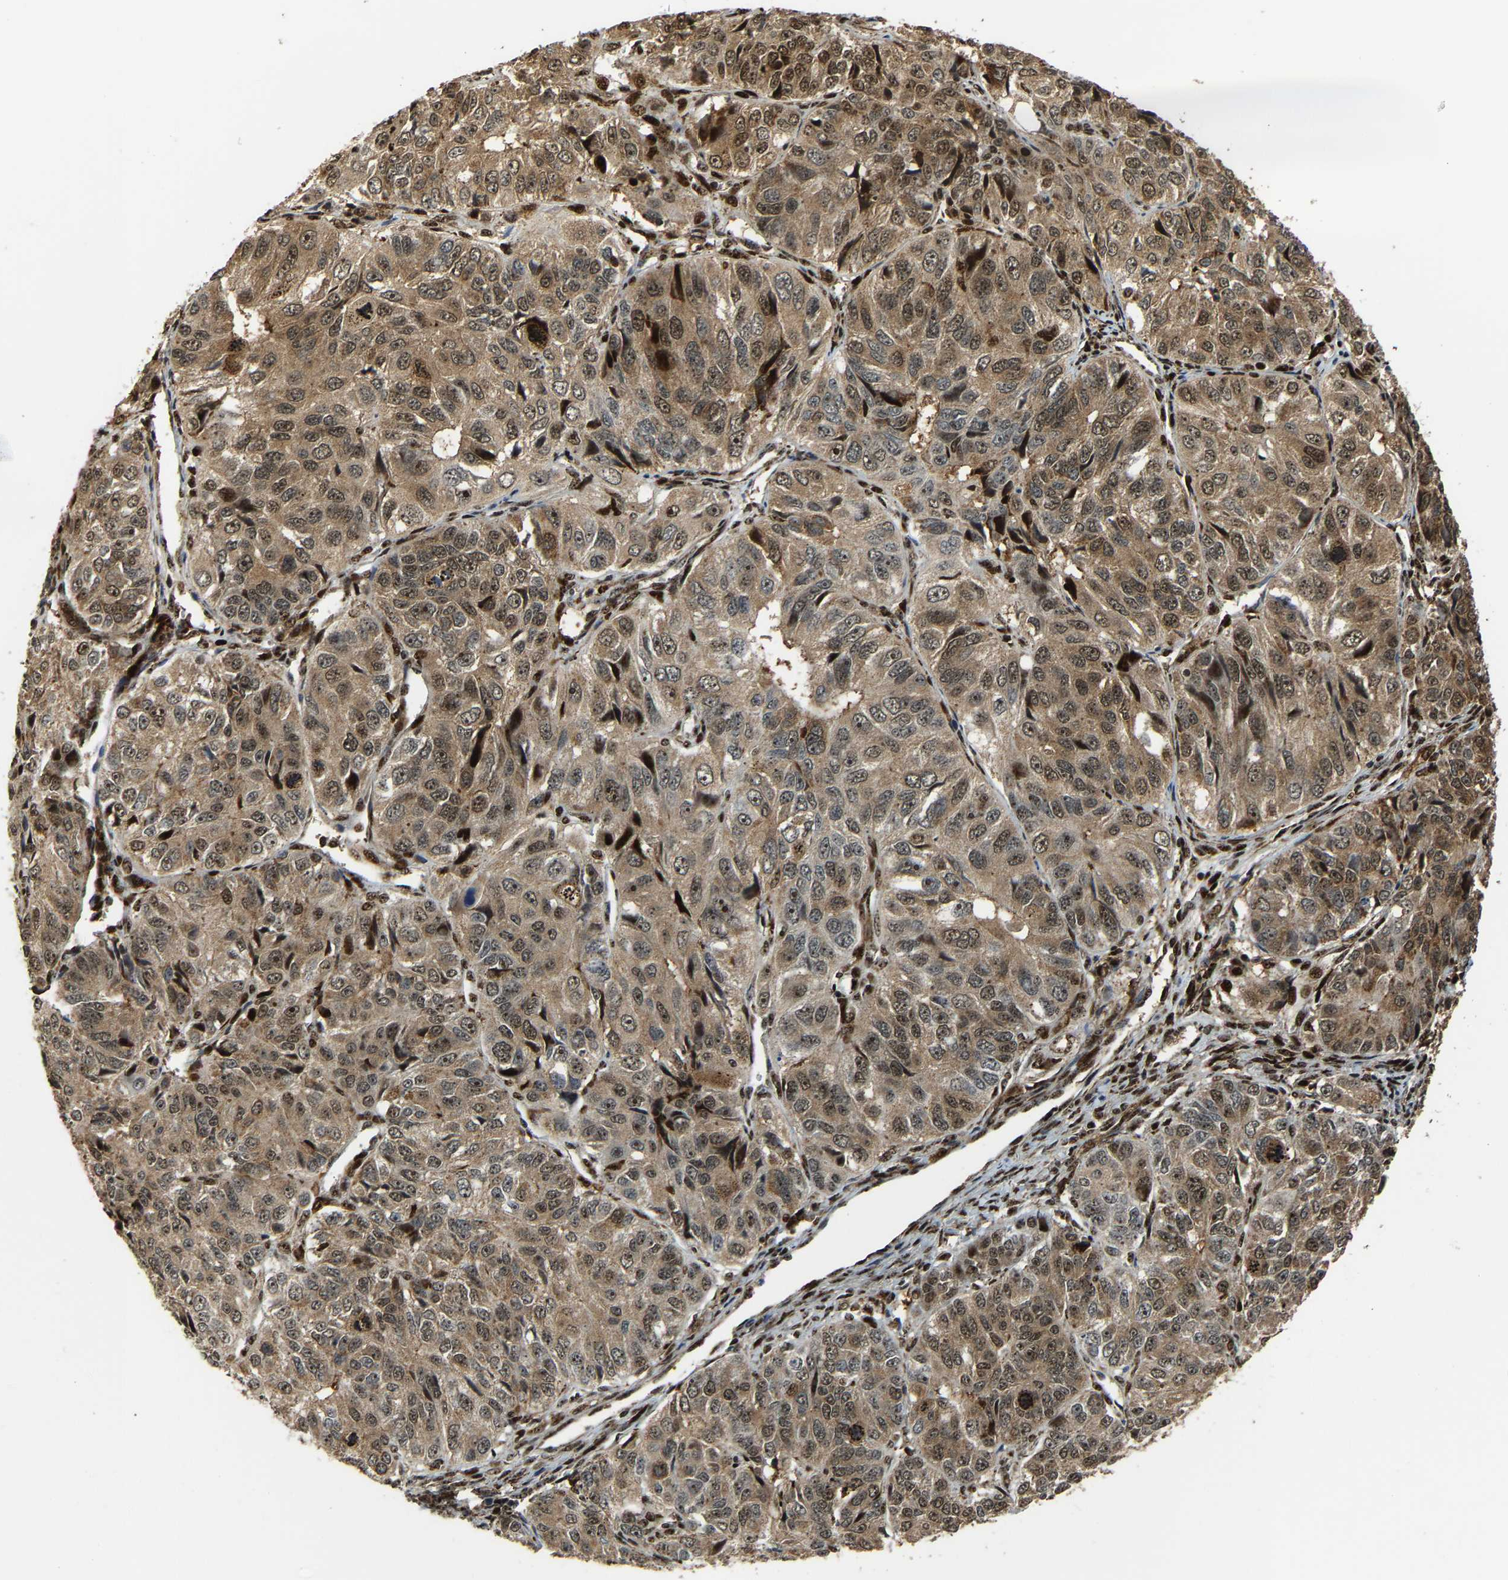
{"staining": {"intensity": "moderate", "quantity": ">75%", "location": "cytoplasmic/membranous,nuclear"}, "tissue": "ovarian cancer", "cell_type": "Tumor cells", "image_type": "cancer", "snomed": [{"axis": "morphology", "description": "Carcinoma, endometroid"}, {"axis": "topography", "description": "Ovary"}], "caption": "Protein expression by IHC displays moderate cytoplasmic/membranous and nuclear expression in approximately >75% of tumor cells in ovarian cancer.", "gene": "ZNF687", "patient": {"sex": "female", "age": 51}}